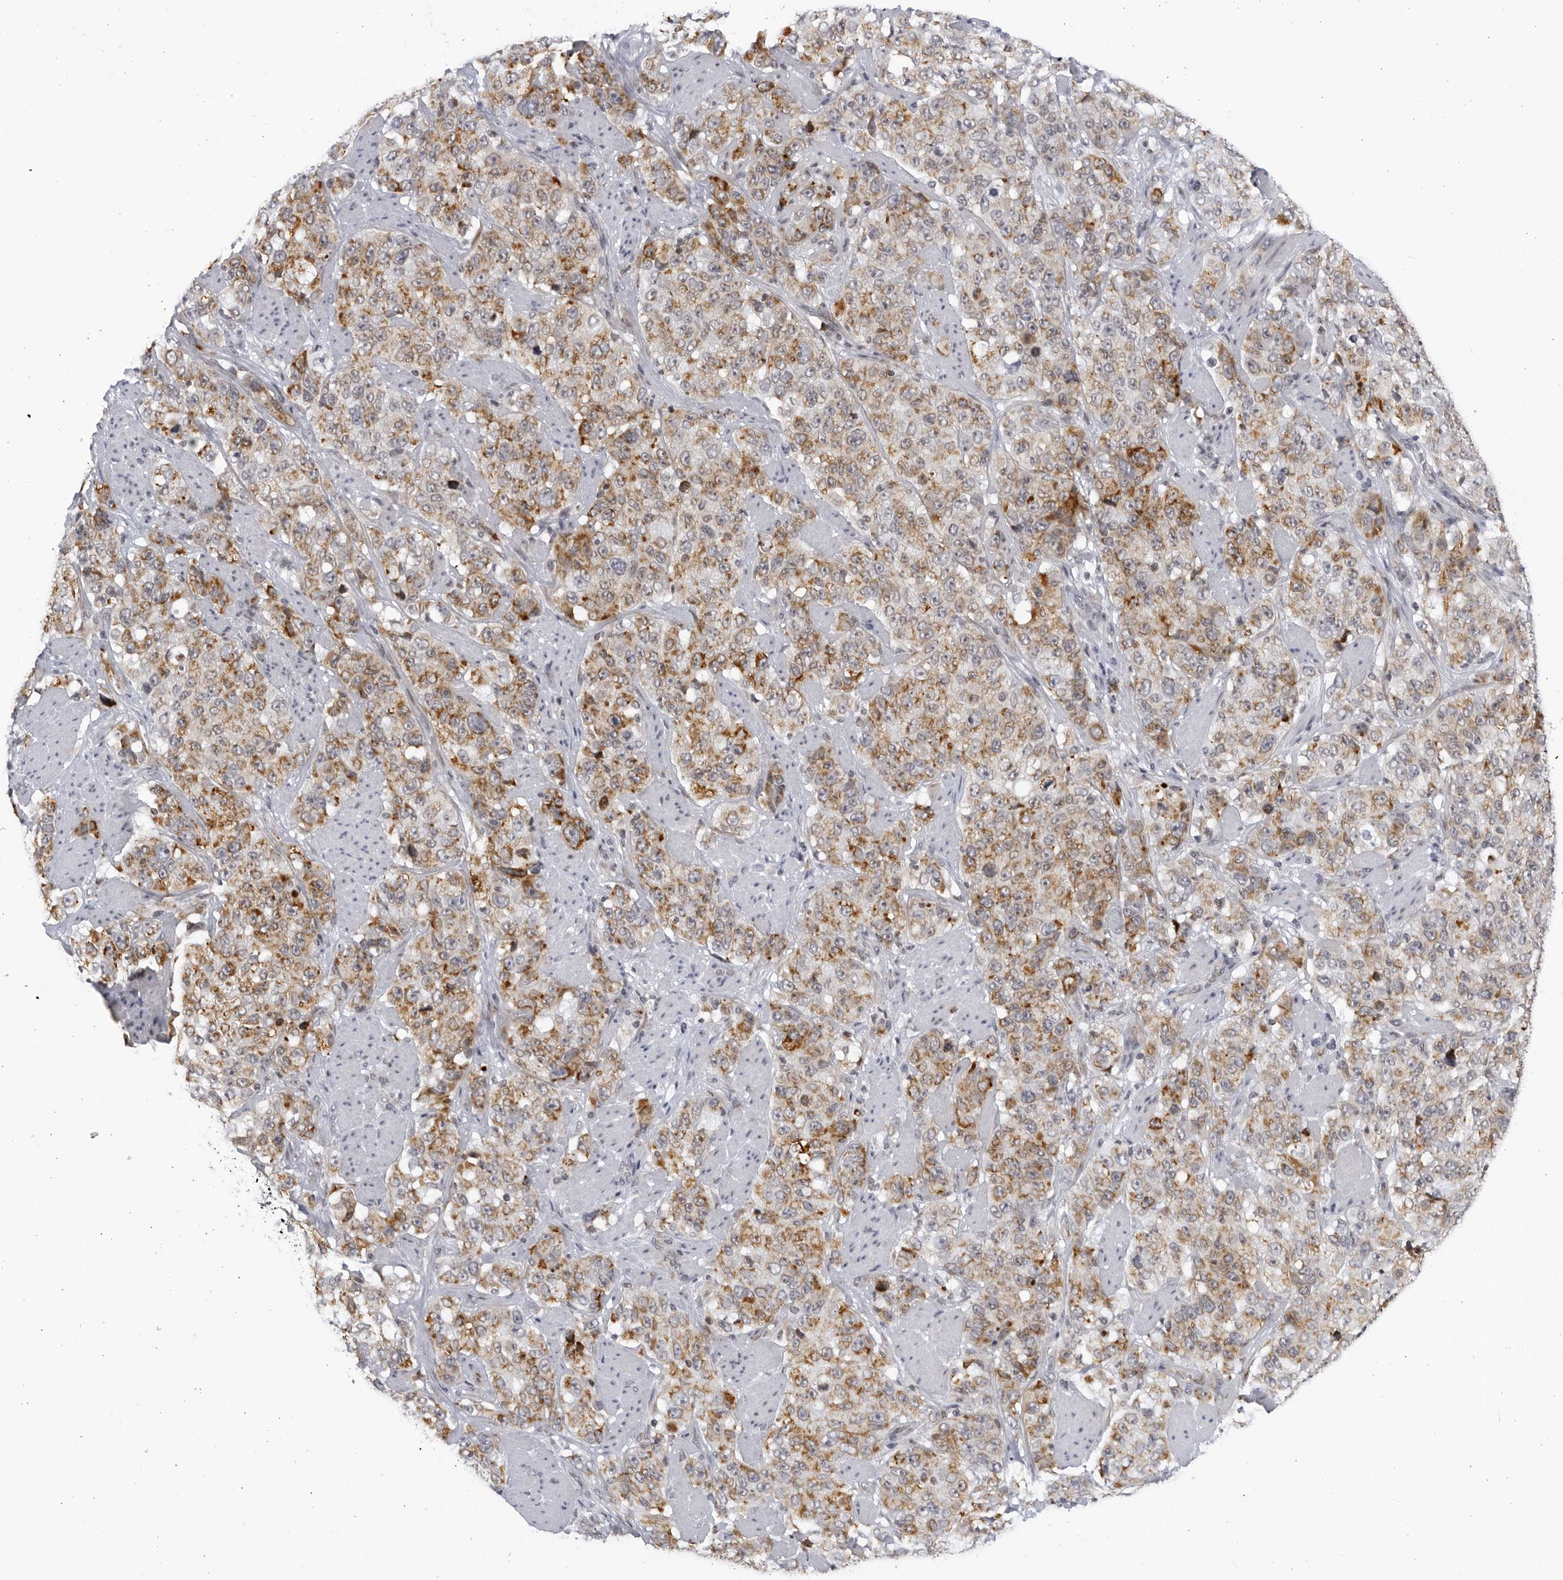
{"staining": {"intensity": "moderate", "quantity": ">75%", "location": "cytoplasmic/membranous"}, "tissue": "stomach cancer", "cell_type": "Tumor cells", "image_type": "cancer", "snomed": [{"axis": "morphology", "description": "Adenocarcinoma, NOS"}, {"axis": "topography", "description": "Stomach"}], "caption": "Immunohistochemical staining of stomach adenocarcinoma reveals medium levels of moderate cytoplasmic/membranous positivity in about >75% of tumor cells. Immunohistochemistry stains the protein of interest in brown and the nuclei are stained blue.", "gene": "SLC25A22", "patient": {"sex": "male", "age": 48}}